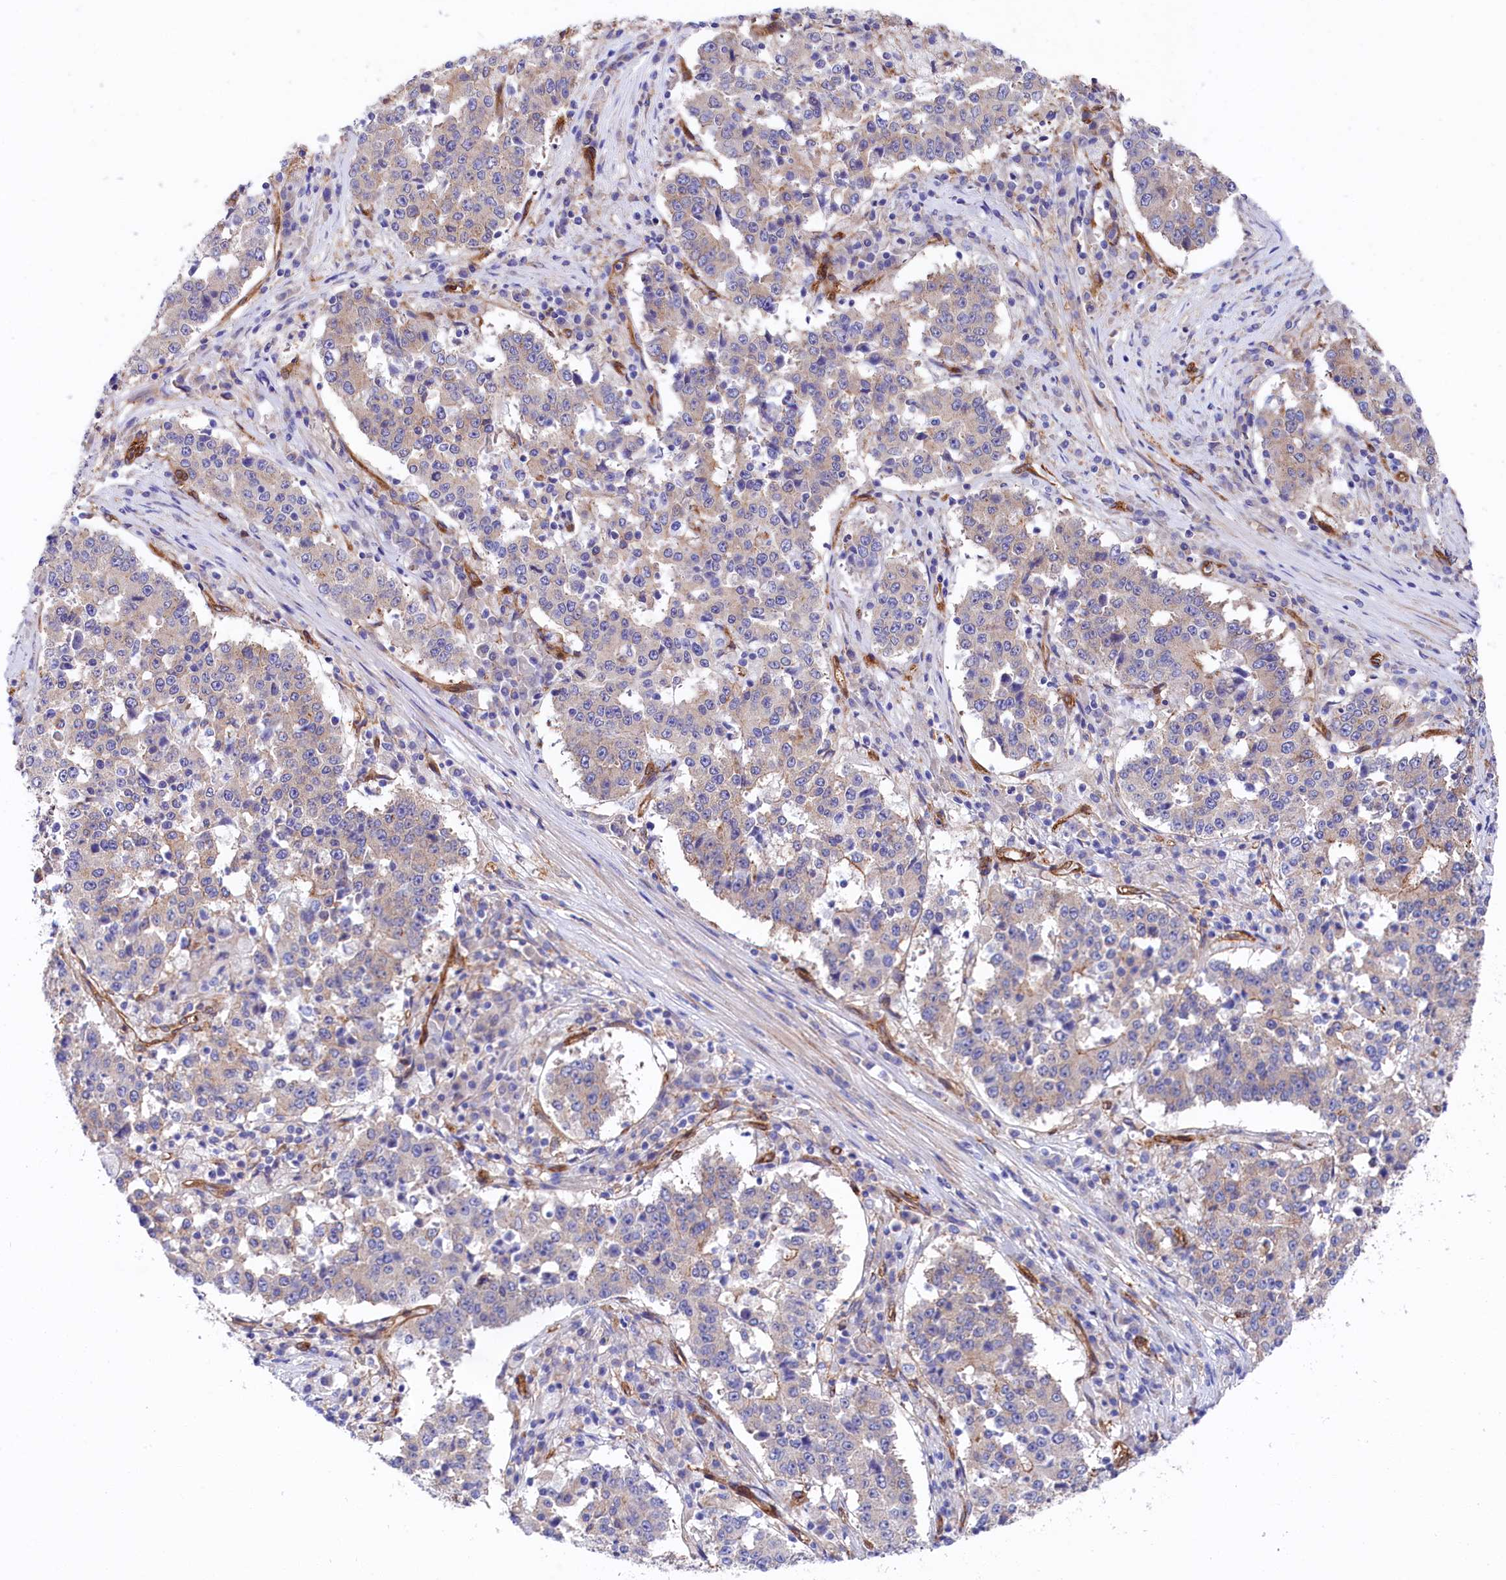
{"staining": {"intensity": "negative", "quantity": "none", "location": "none"}, "tissue": "stomach cancer", "cell_type": "Tumor cells", "image_type": "cancer", "snomed": [{"axis": "morphology", "description": "Adenocarcinoma, NOS"}, {"axis": "topography", "description": "Stomach"}], "caption": "High magnification brightfield microscopy of adenocarcinoma (stomach) stained with DAB (brown) and counterstained with hematoxylin (blue): tumor cells show no significant positivity. The staining was performed using DAB (3,3'-diaminobenzidine) to visualize the protein expression in brown, while the nuclei were stained in blue with hematoxylin (Magnification: 20x).", "gene": "TNKS1BP1", "patient": {"sex": "male", "age": 59}}